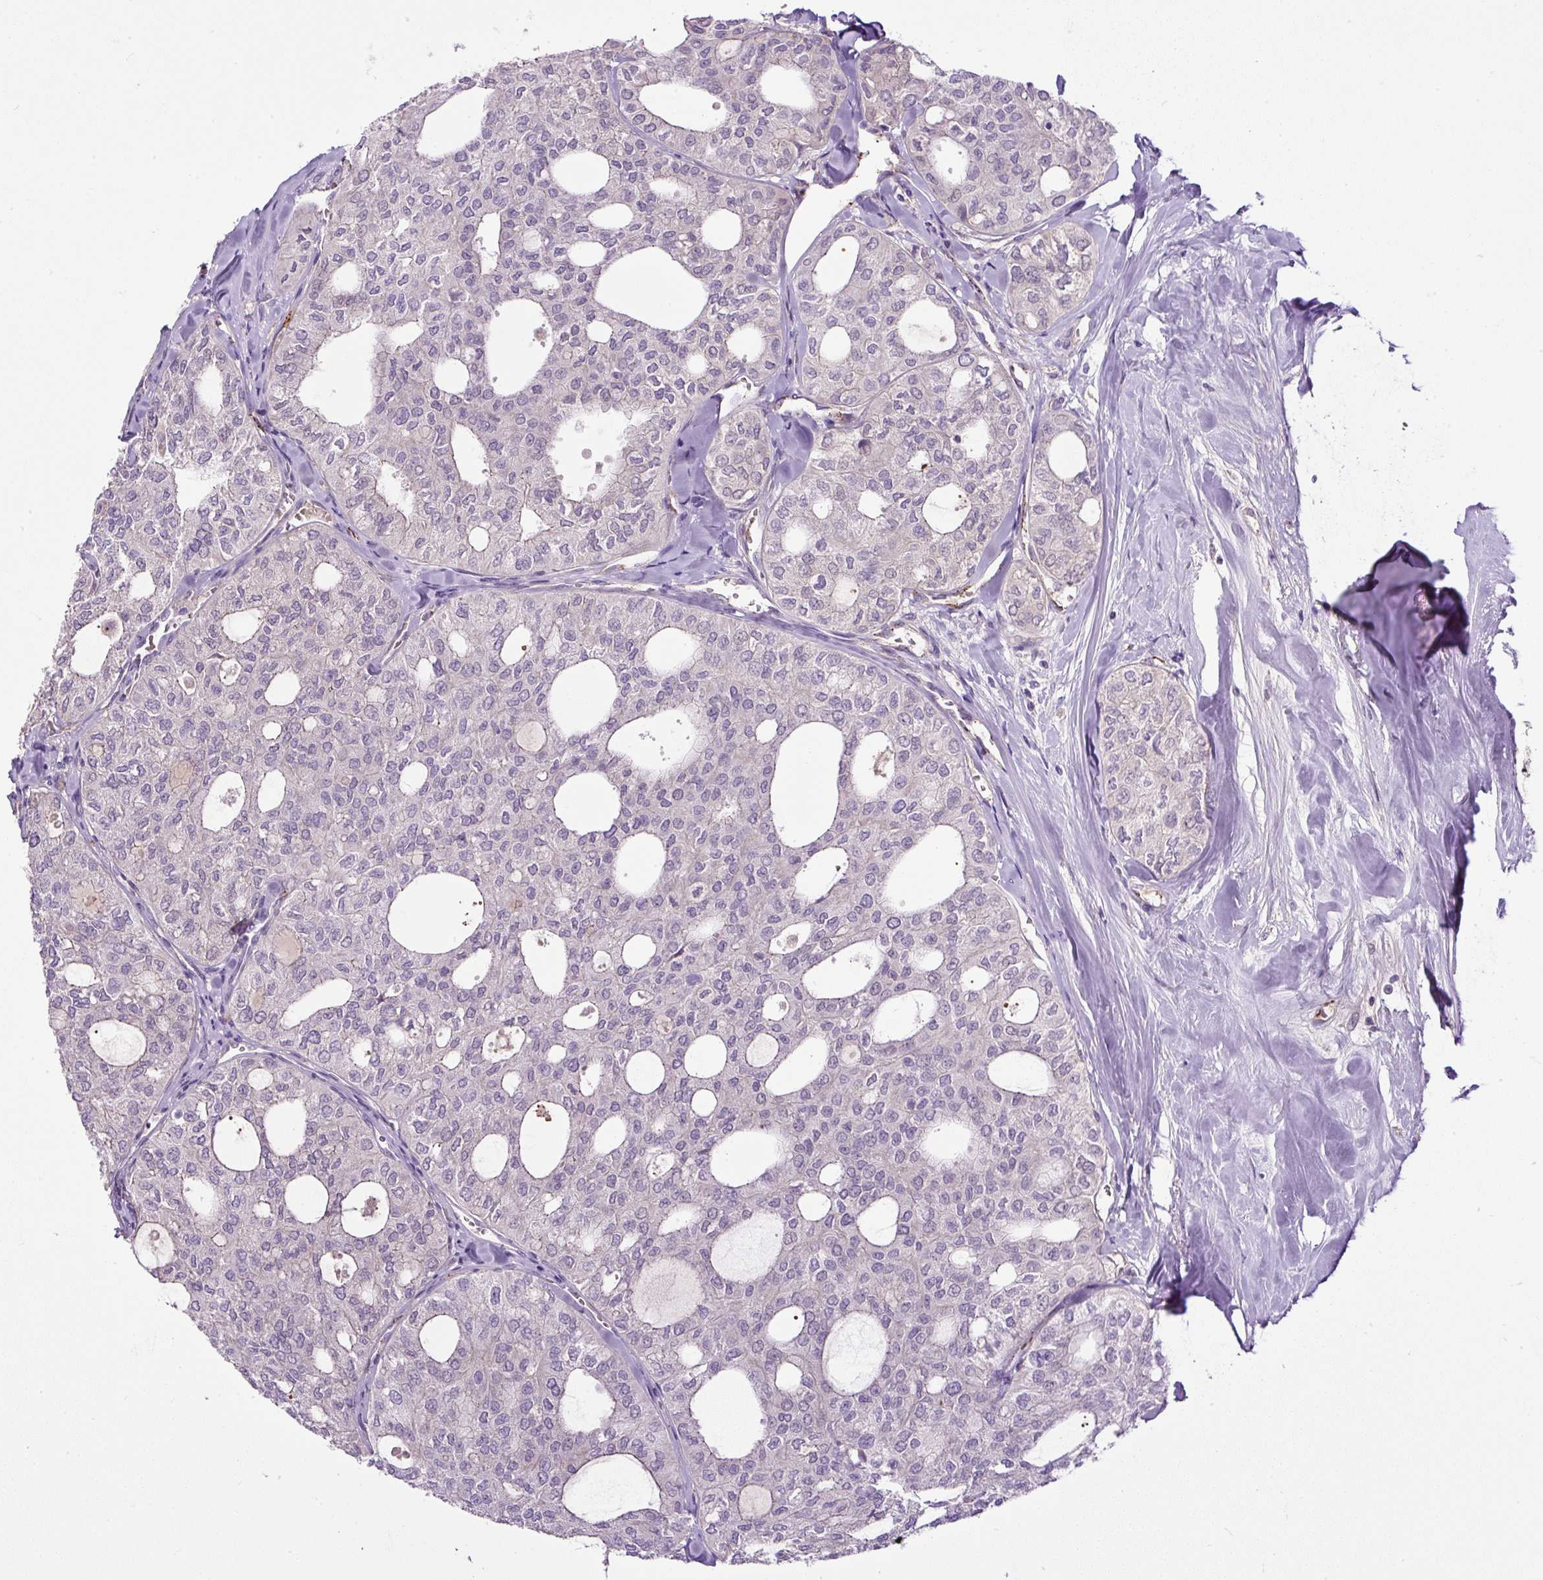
{"staining": {"intensity": "negative", "quantity": "none", "location": "none"}, "tissue": "thyroid cancer", "cell_type": "Tumor cells", "image_type": "cancer", "snomed": [{"axis": "morphology", "description": "Follicular adenoma carcinoma, NOS"}, {"axis": "topography", "description": "Thyroid gland"}], "caption": "IHC of human thyroid follicular adenoma carcinoma shows no expression in tumor cells. (DAB immunohistochemistry (IHC) visualized using brightfield microscopy, high magnification).", "gene": "LEFTY2", "patient": {"sex": "male", "age": 75}}